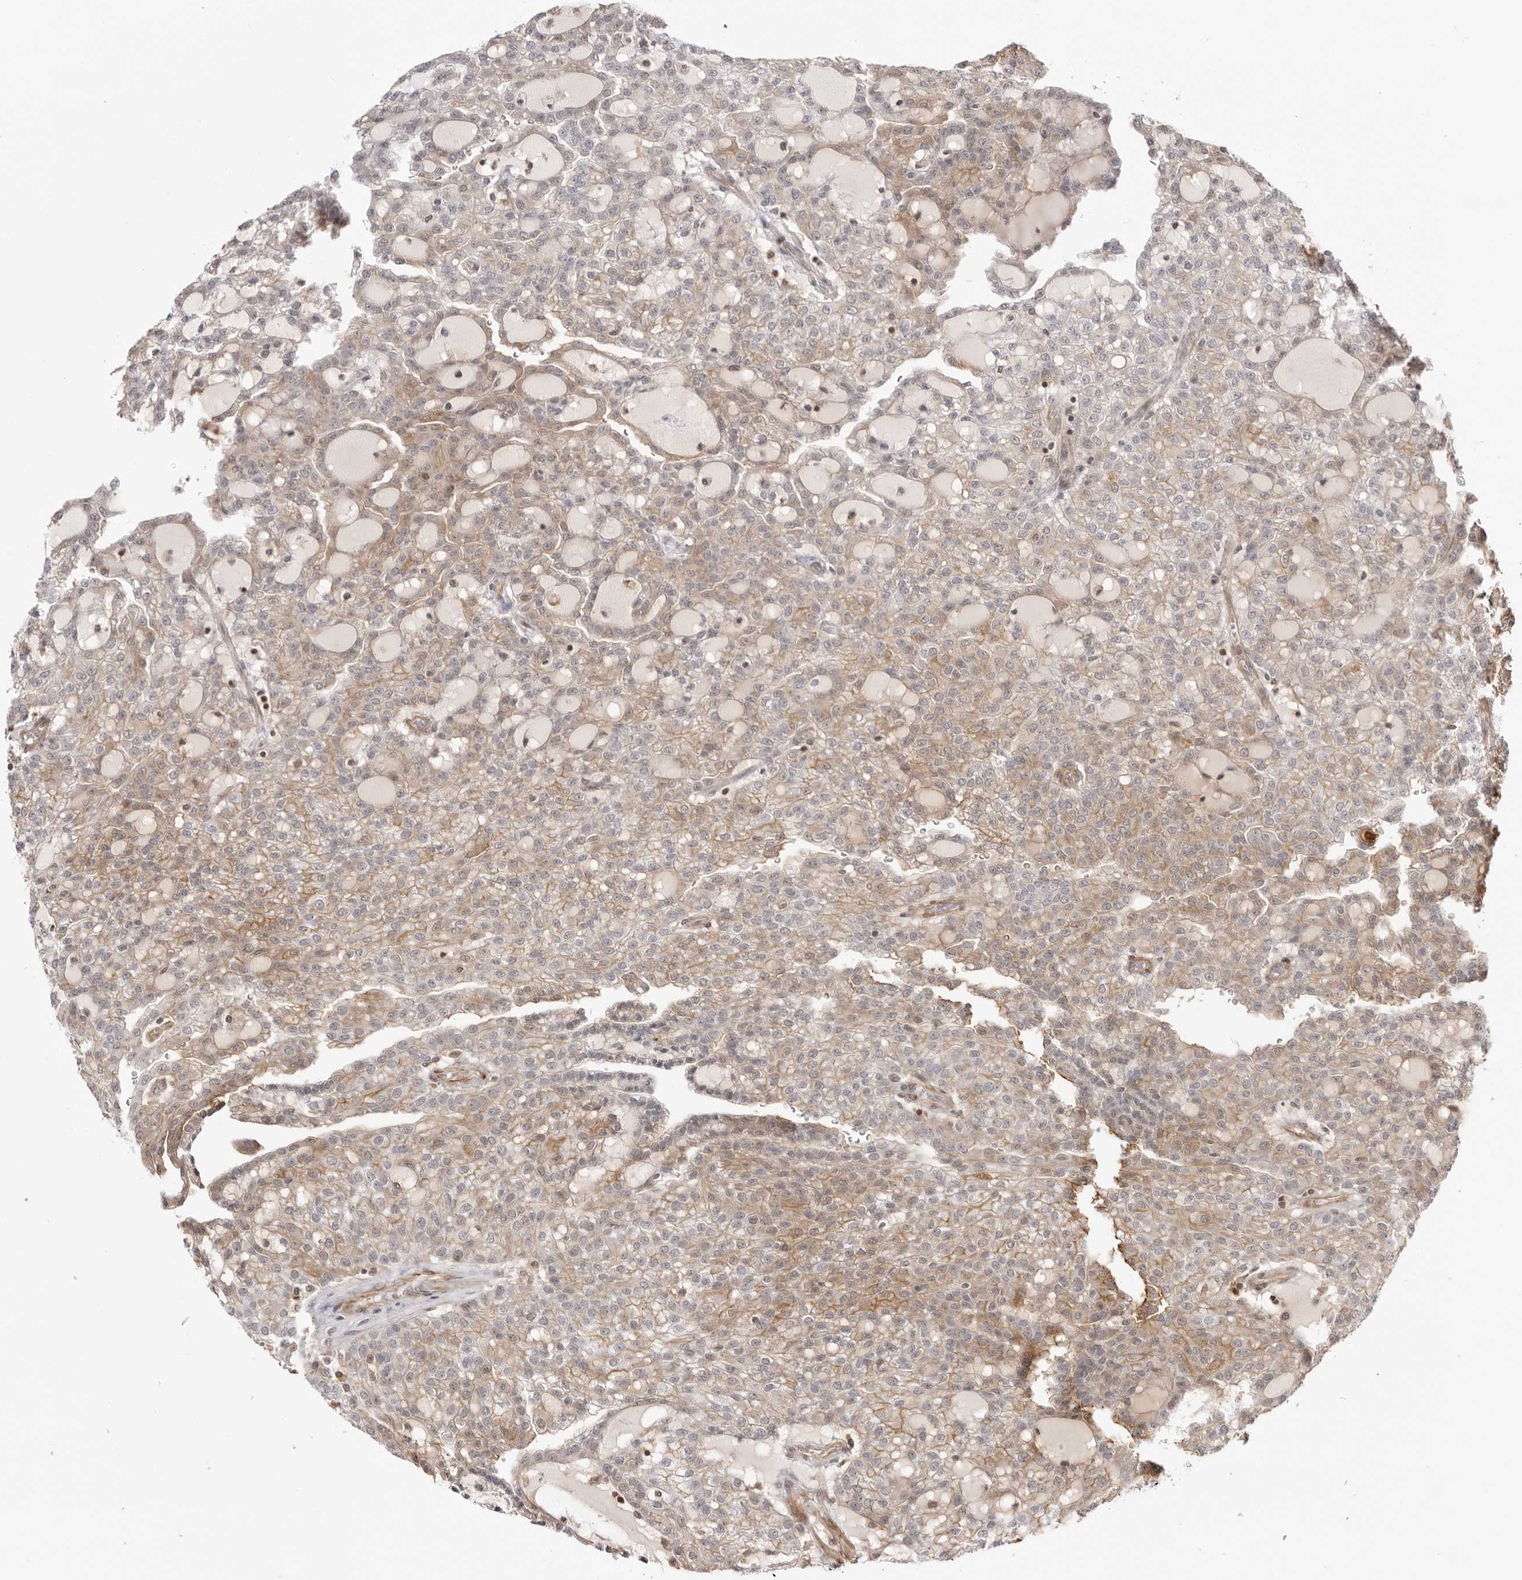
{"staining": {"intensity": "moderate", "quantity": "25%-75%", "location": "cytoplasmic/membranous"}, "tissue": "renal cancer", "cell_type": "Tumor cells", "image_type": "cancer", "snomed": [{"axis": "morphology", "description": "Adenocarcinoma, NOS"}, {"axis": "topography", "description": "Kidney"}], "caption": "Immunohistochemistry staining of adenocarcinoma (renal), which reveals medium levels of moderate cytoplasmic/membranous positivity in about 25%-75% of tumor cells indicating moderate cytoplasmic/membranous protein staining. The staining was performed using DAB (brown) for protein detection and nuclei were counterstained in hematoxylin (blue).", "gene": "UNK", "patient": {"sex": "male", "age": 63}}